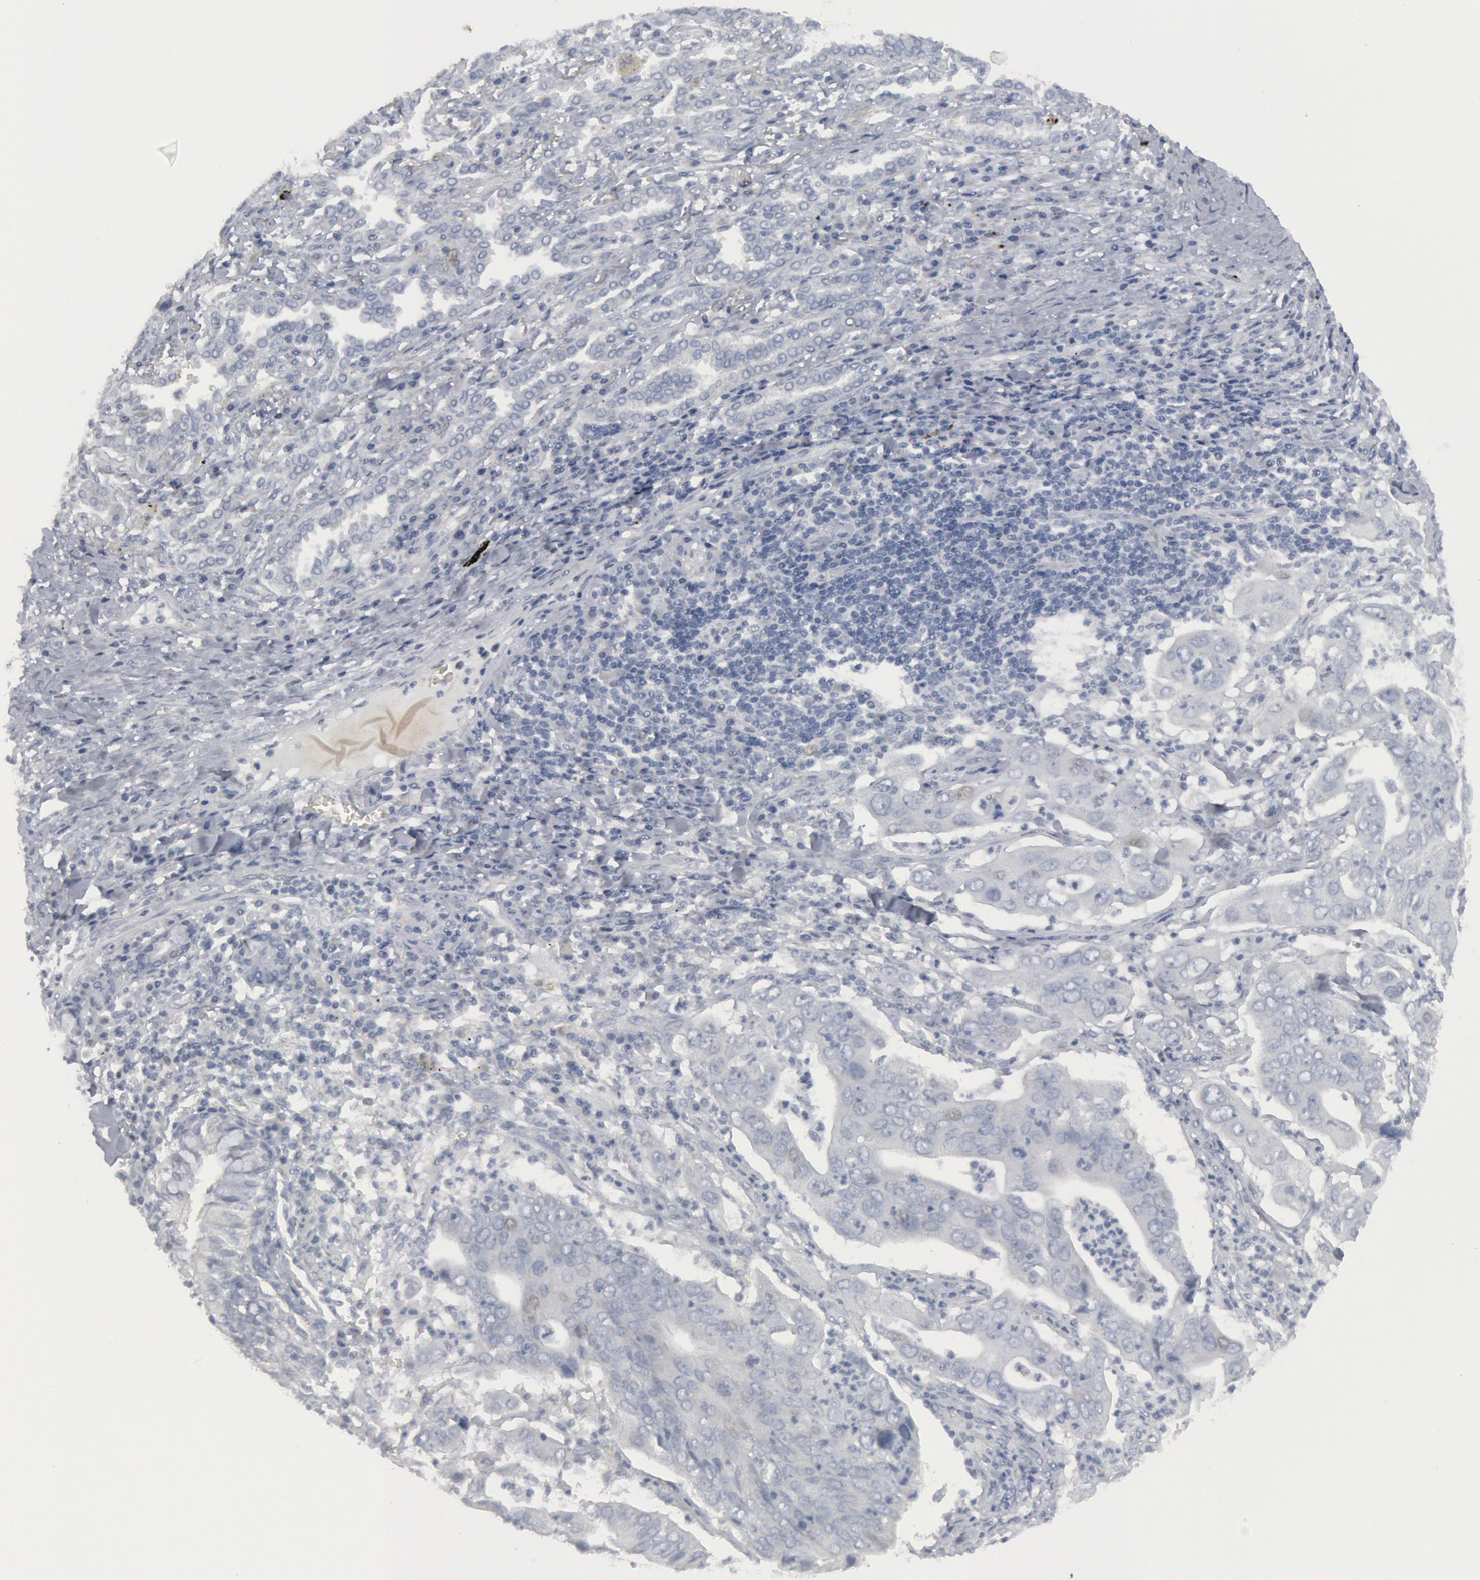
{"staining": {"intensity": "negative", "quantity": "none", "location": "none"}, "tissue": "lung cancer", "cell_type": "Tumor cells", "image_type": "cancer", "snomed": [{"axis": "morphology", "description": "Adenocarcinoma, NOS"}, {"axis": "topography", "description": "Lung"}], "caption": "A high-resolution photomicrograph shows IHC staining of lung adenocarcinoma, which shows no significant staining in tumor cells.", "gene": "DMC1", "patient": {"sex": "male", "age": 48}}